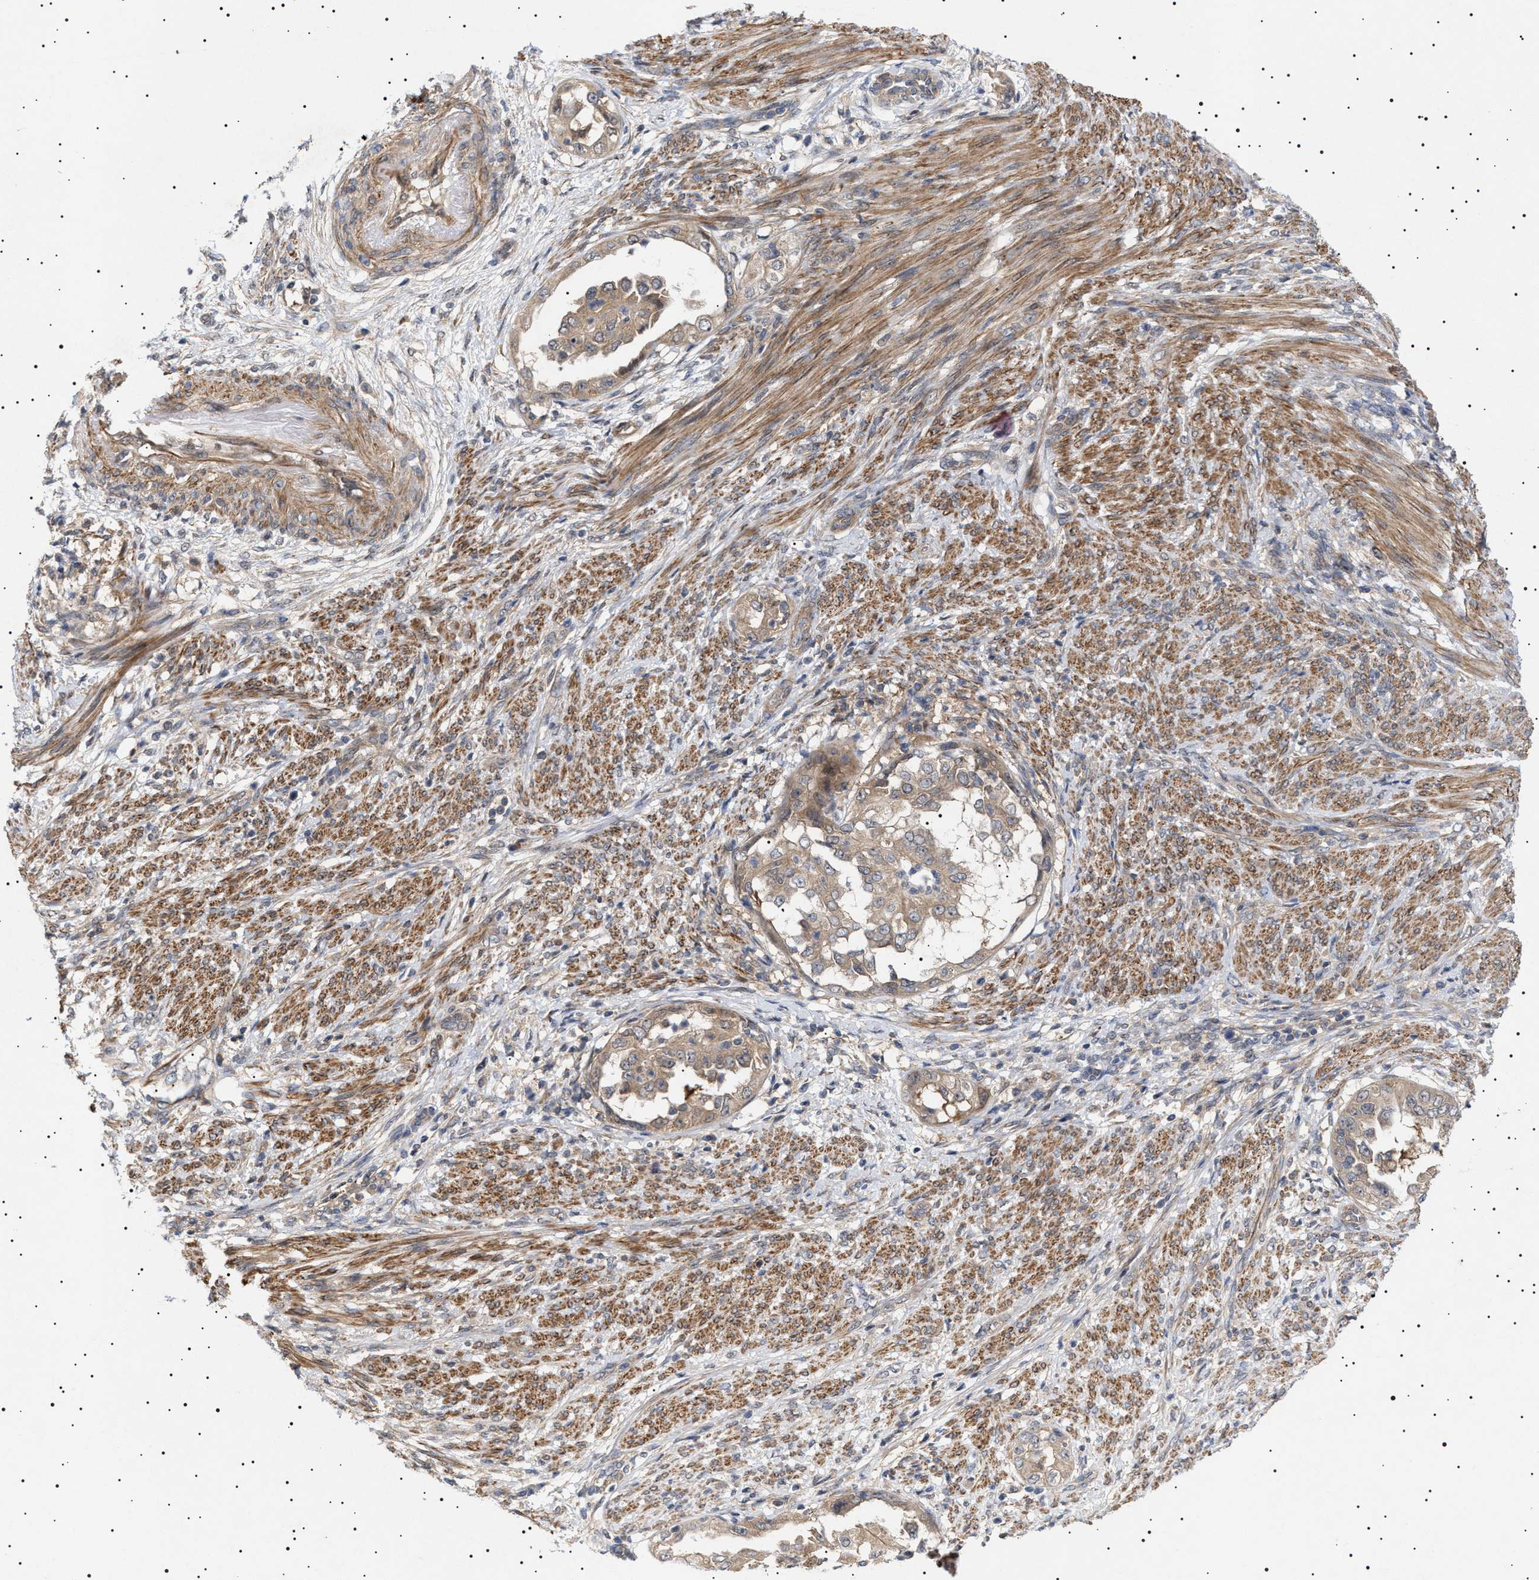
{"staining": {"intensity": "weak", "quantity": ">75%", "location": "cytoplasmic/membranous"}, "tissue": "endometrial cancer", "cell_type": "Tumor cells", "image_type": "cancer", "snomed": [{"axis": "morphology", "description": "Adenocarcinoma, NOS"}, {"axis": "topography", "description": "Endometrium"}], "caption": "A micrograph of endometrial cancer stained for a protein shows weak cytoplasmic/membranous brown staining in tumor cells.", "gene": "NPLOC4", "patient": {"sex": "female", "age": 85}}